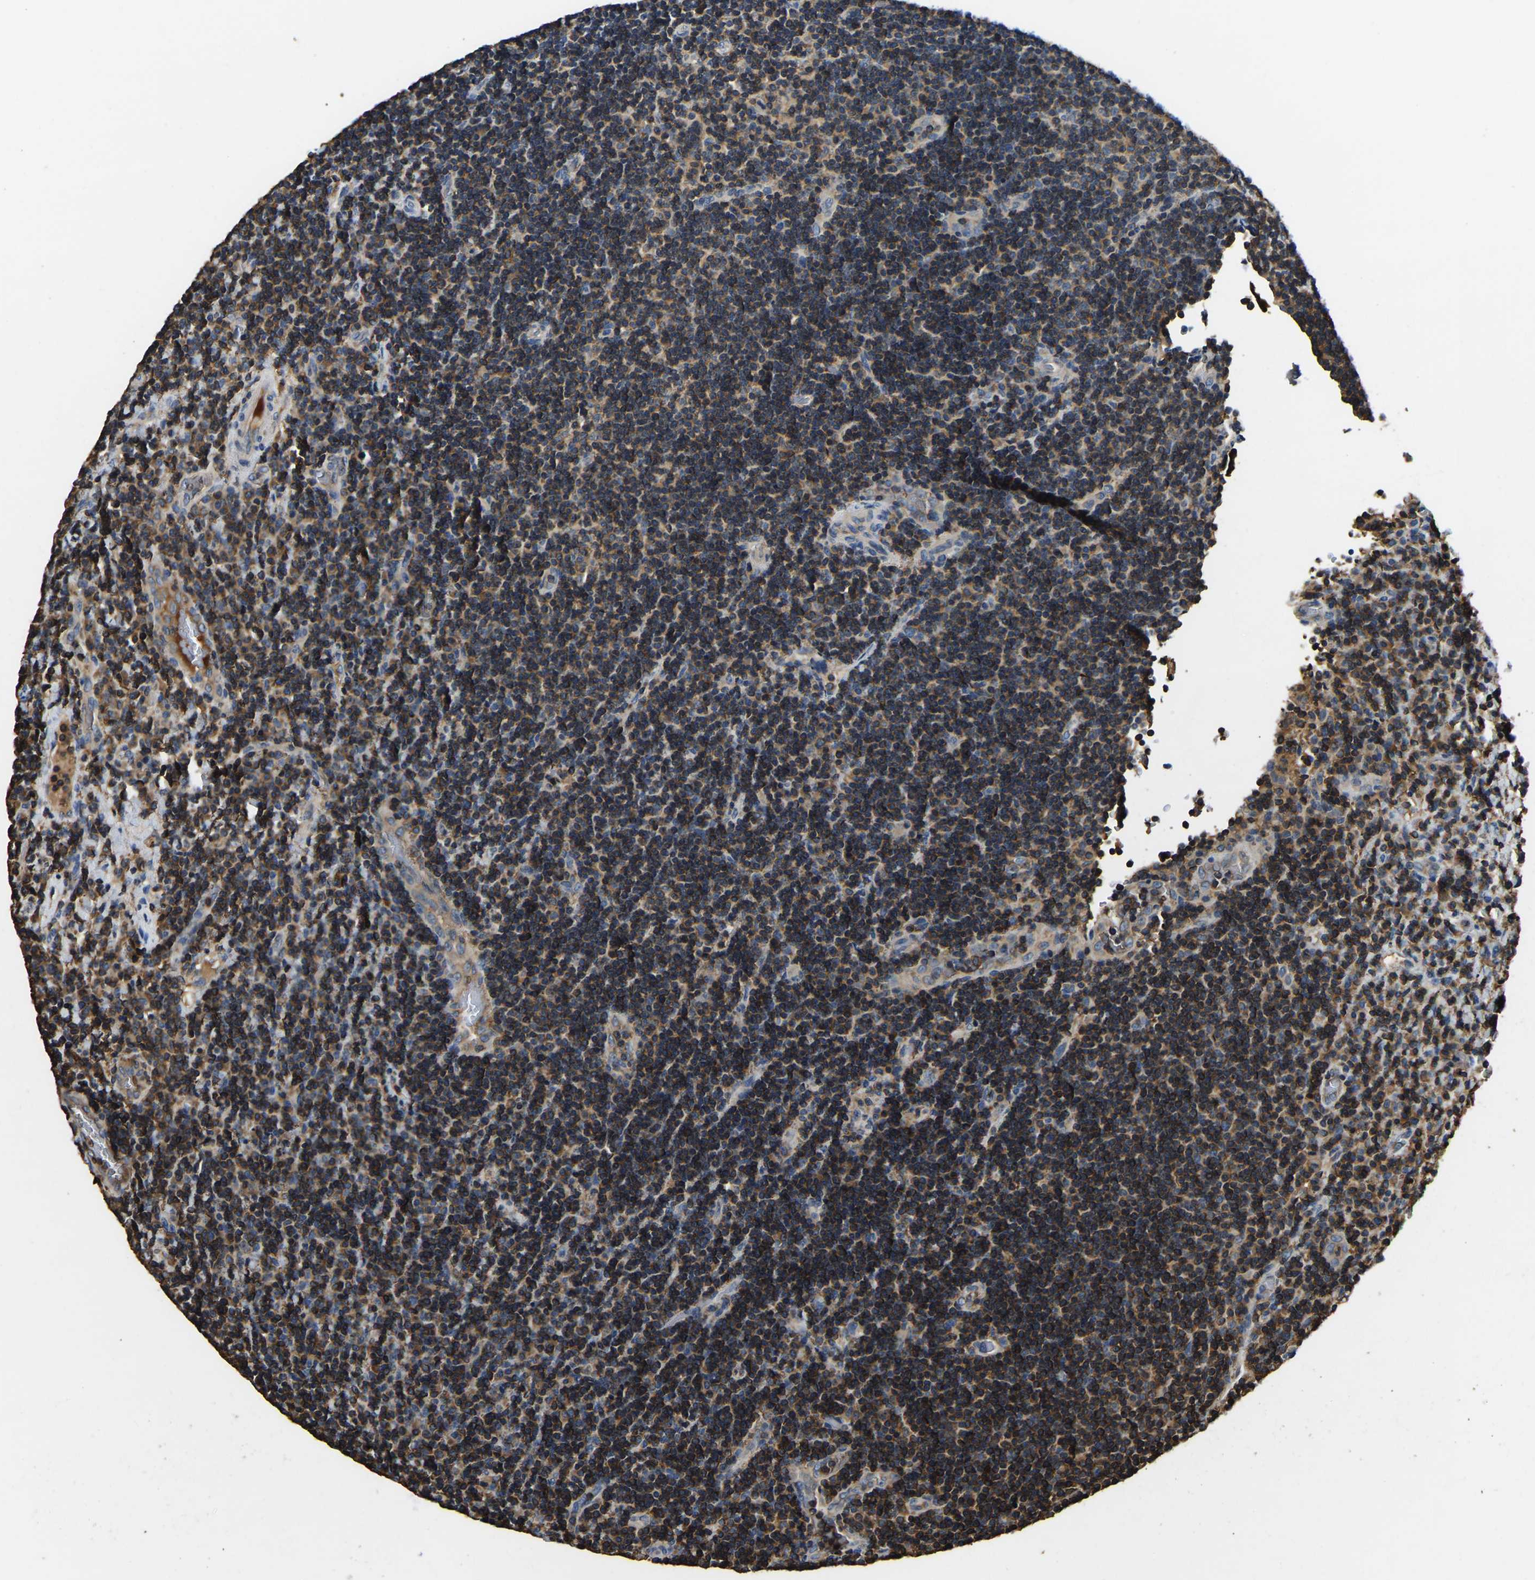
{"staining": {"intensity": "moderate", "quantity": ">75%", "location": "cytoplasmic/membranous"}, "tissue": "lymphoma", "cell_type": "Tumor cells", "image_type": "cancer", "snomed": [{"axis": "morphology", "description": "Malignant lymphoma, non-Hodgkin's type, High grade"}, {"axis": "topography", "description": "Tonsil"}], "caption": "Brown immunohistochemical staining in malignant lymphoma, non-Hodgkin's type (high-grade) demonstrates moderate cytoplasmic/membranous expression in approximately >75% of tumor cells.", "gene": "SMPD2", "patient": {"sex": "female", "age": 36}}